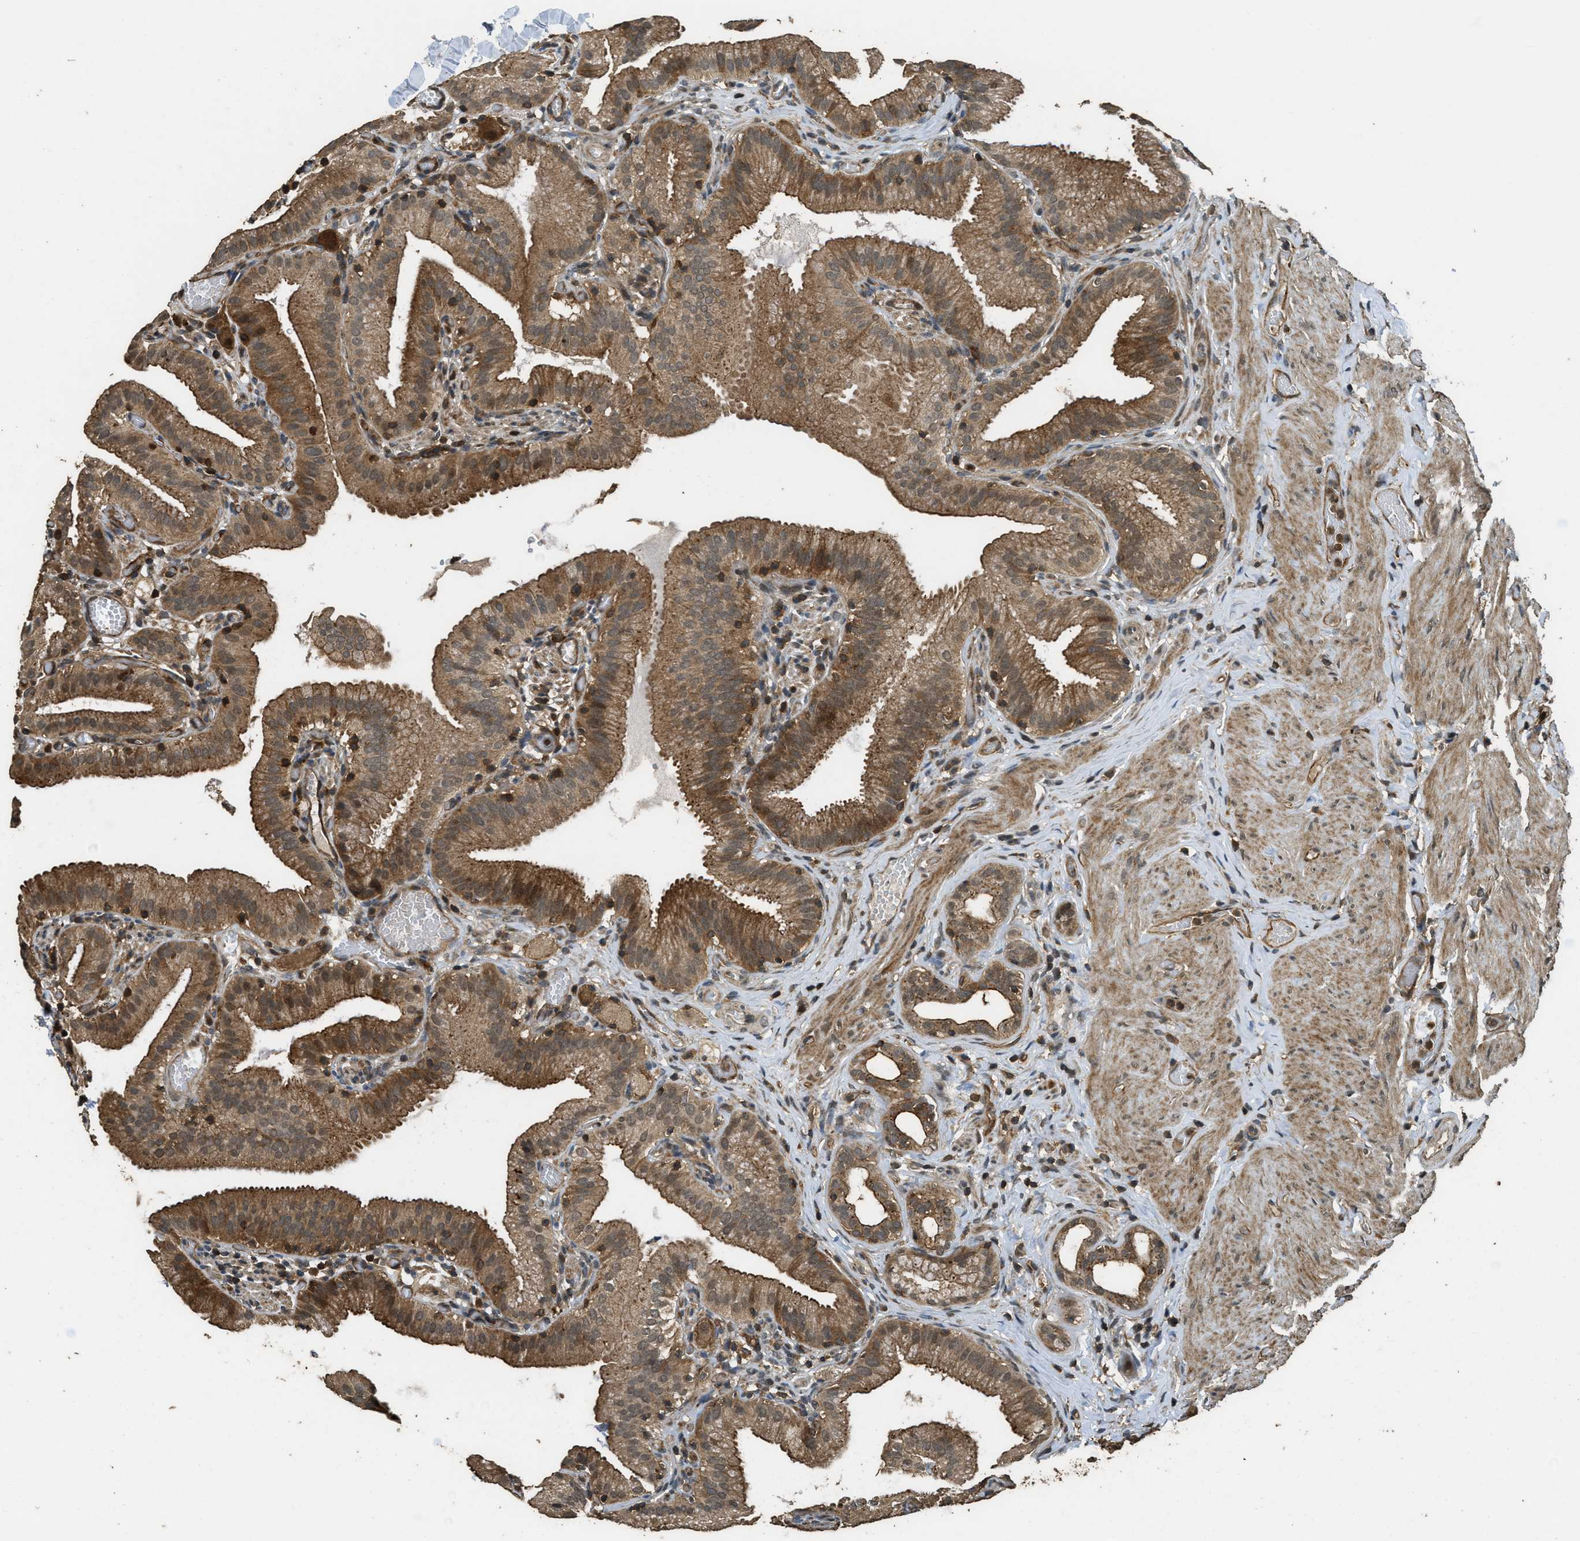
{"staining": {"intensity": "moderate", "quantity": ">75%", "location": "cytoplasmic/membranous"}, "tissue": "gallbladder", "cell_type": "Glandular cells", "image_type": "normal", "snomed": [{"axis": "morphology", "description": "Normal tissue, NOS"}, {"axis": "topography", "description": "Gallbladder"}], "caption": "Benign gallbladder displays moderate cytoplasmic/membranous positivity in about >75% of glandular cells, visualized by immunohistochemistry.", "gene": "PPP6R3", "patient": {"sex": "male", "age": 54}}